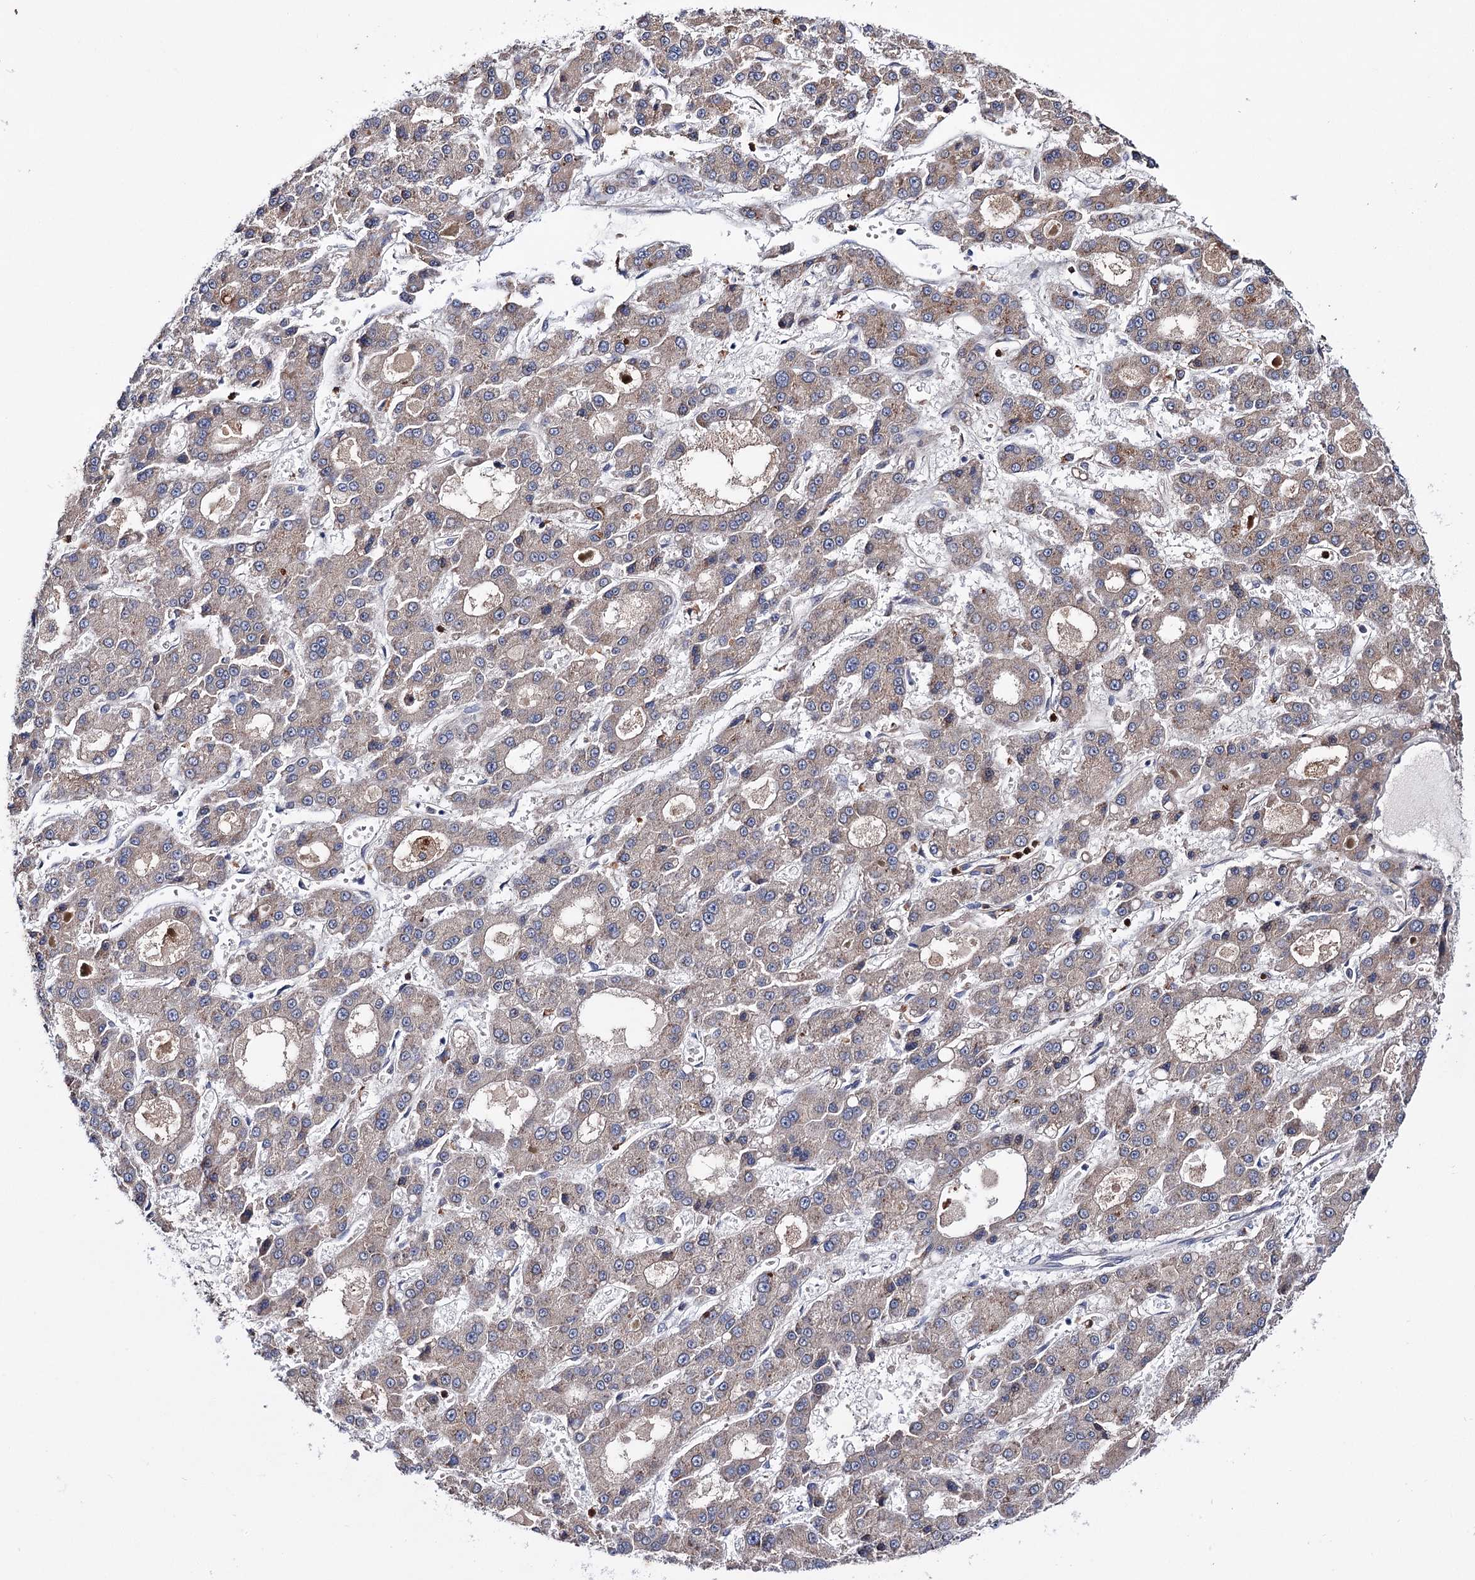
{"staining": {"intensity": "weak", "quantity": "<25%", "location": "cytoplasmic/membranous"}, "tissue": "liver cancer", "cell_type": "Tumor cells", "image_type": "cancer", "snomed": [{"axis": "morphology", "description": "Carcinoma, Hepatocellular, NOS"}, {"axis": "topography", "description": "Liver"}], "caption": "Tumor cells are negative for protein expression in human liver cancer (hepatocellular carcinoma). The staining was performed using DAB to visualize the protein expression in brown, while the nuclei were stained in blue with hematoxylin (Magnification: 20x).", "gene": "PTPN3", "patient": {"sex": "male", "age": 70}}